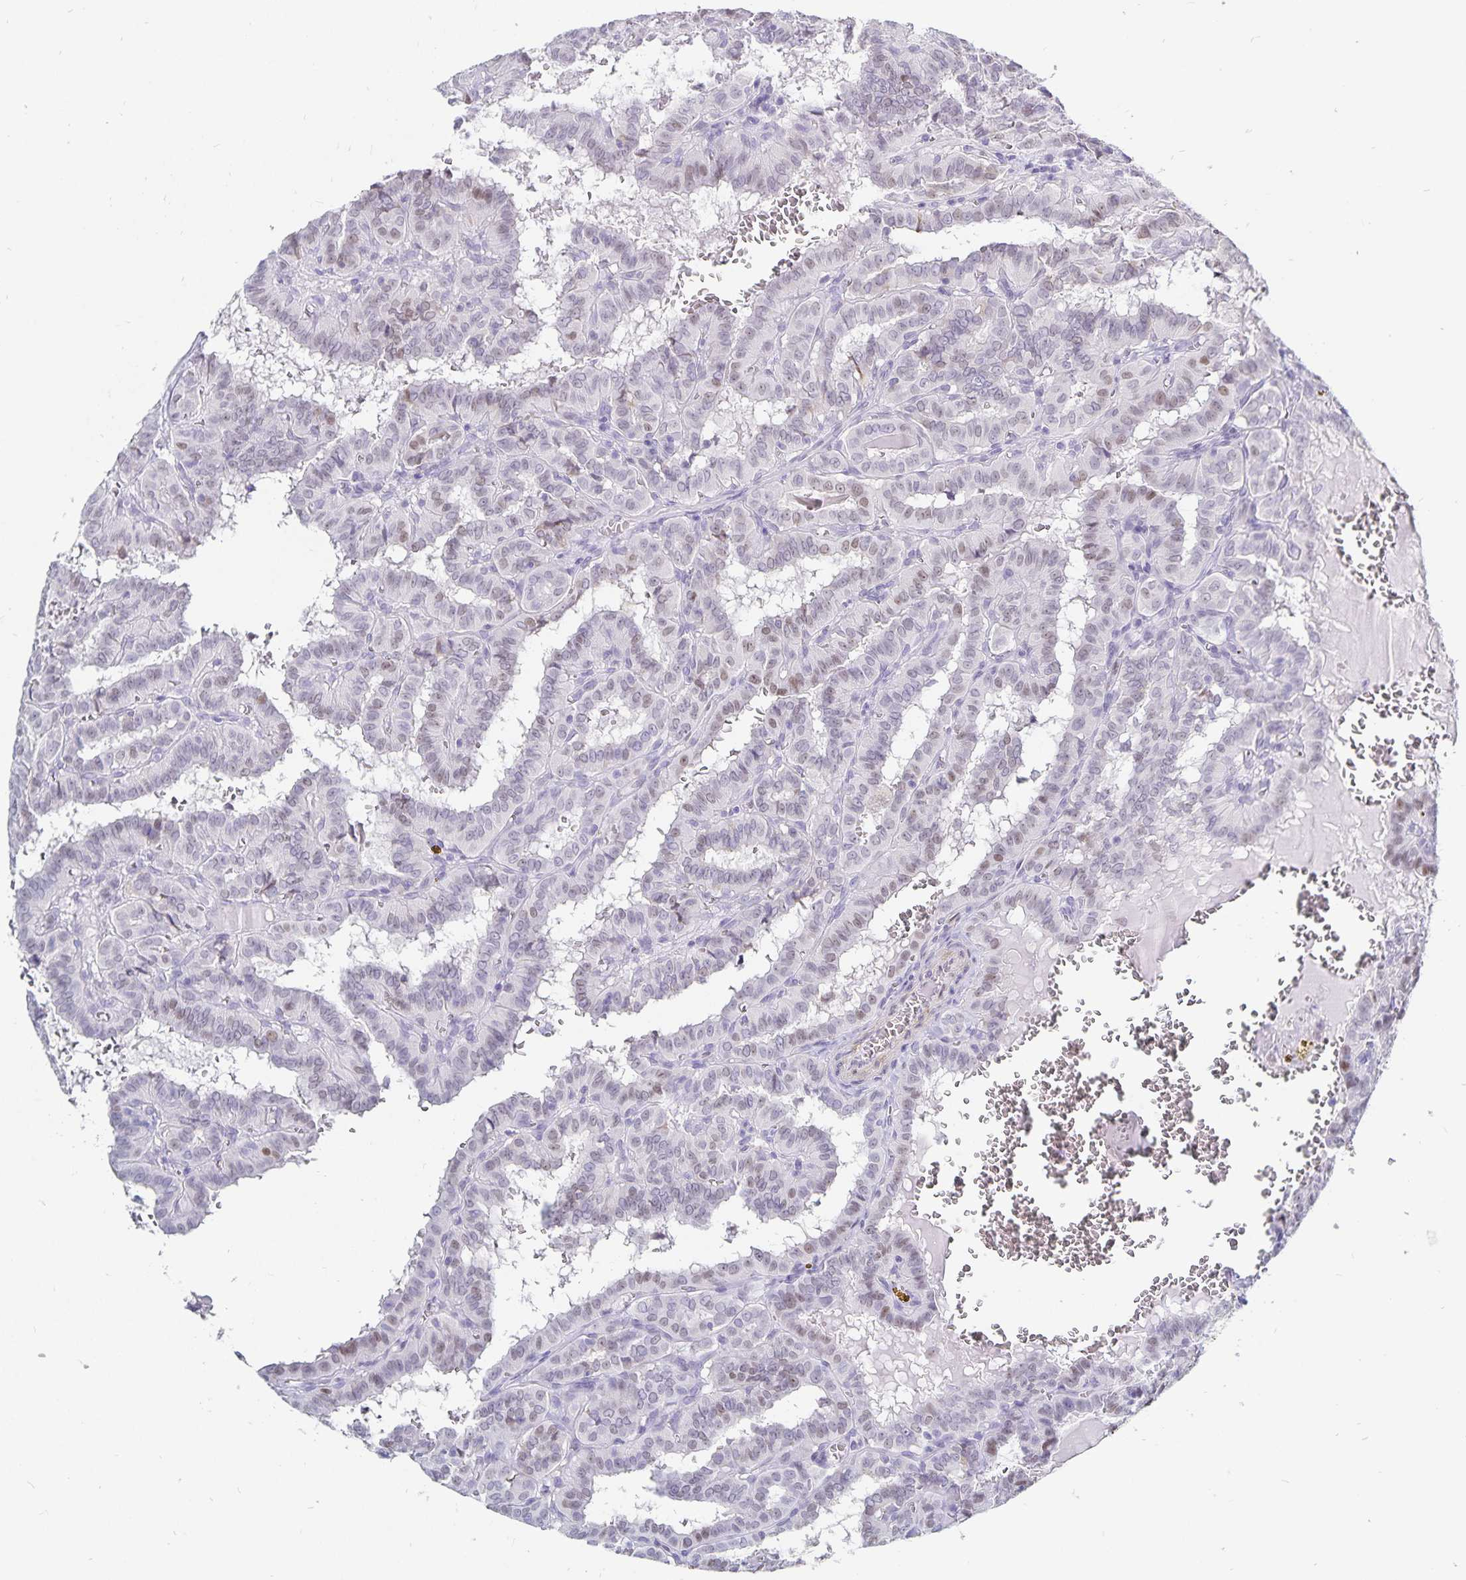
{"staining": {"intensity": "moderate", "quantity": "<25%", "location": "nuclear"}, "tissue": "thyroid cancer", "cell_type": "Tumor cells", "image_type": "cancer", "snomed": [{"axis": "morphology", "description": "Papillary adenocarcinoma, NOS"}, {"axis": "topography", "description": "Thyroid gland"}], "caption": "Approximately <25% of tumor cells in human thyroid papillary adenocarcinoma demonstrate moderate nuclear protein positivity as visualized by brown immunohistochemical staining.", "gene": "HMGB3", "patient": {"sex": "female", "age": 21}}